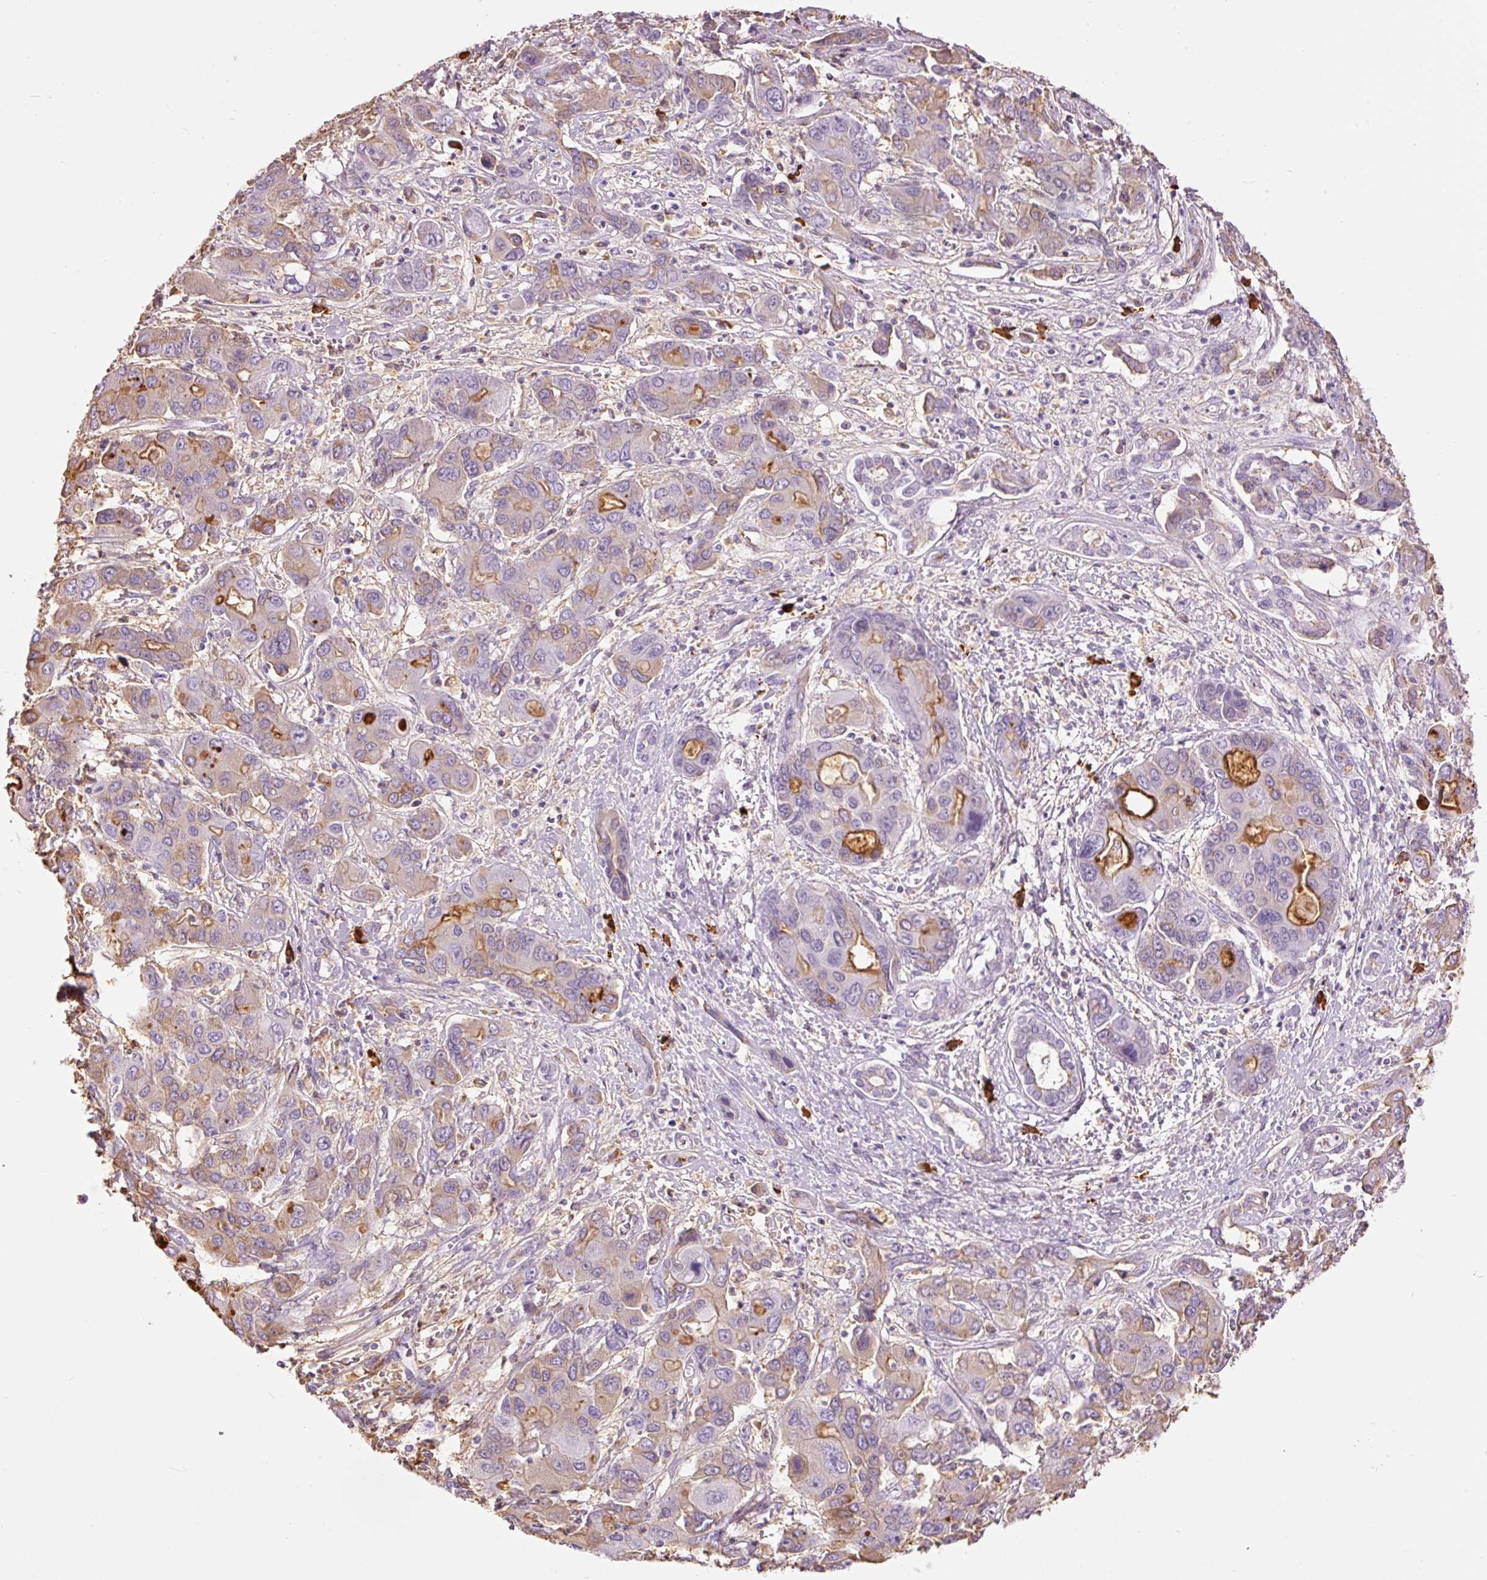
{"staining": {"intensity": "strong", "quantity": "<25%", "location": "cytoplasmic/membranous"}, "tissue": "liver cancer", "cell_type": "Tumor cells", "image_type": "cancer", "snomed": [{"axis": "morphology", "description": "Cholangiocarcinoma"}, {"axis": "topography", "description": "Liver"}], "caption": "IHC micrograph of liver cholangiocarcinoma stained for a protein (brown), which reveals medium levels of strong cytoplasmic/membranous staining in about <25% of tumor cells.", "gene": "PRPF38B", "patient": {"sex": "male", "age": 67}}